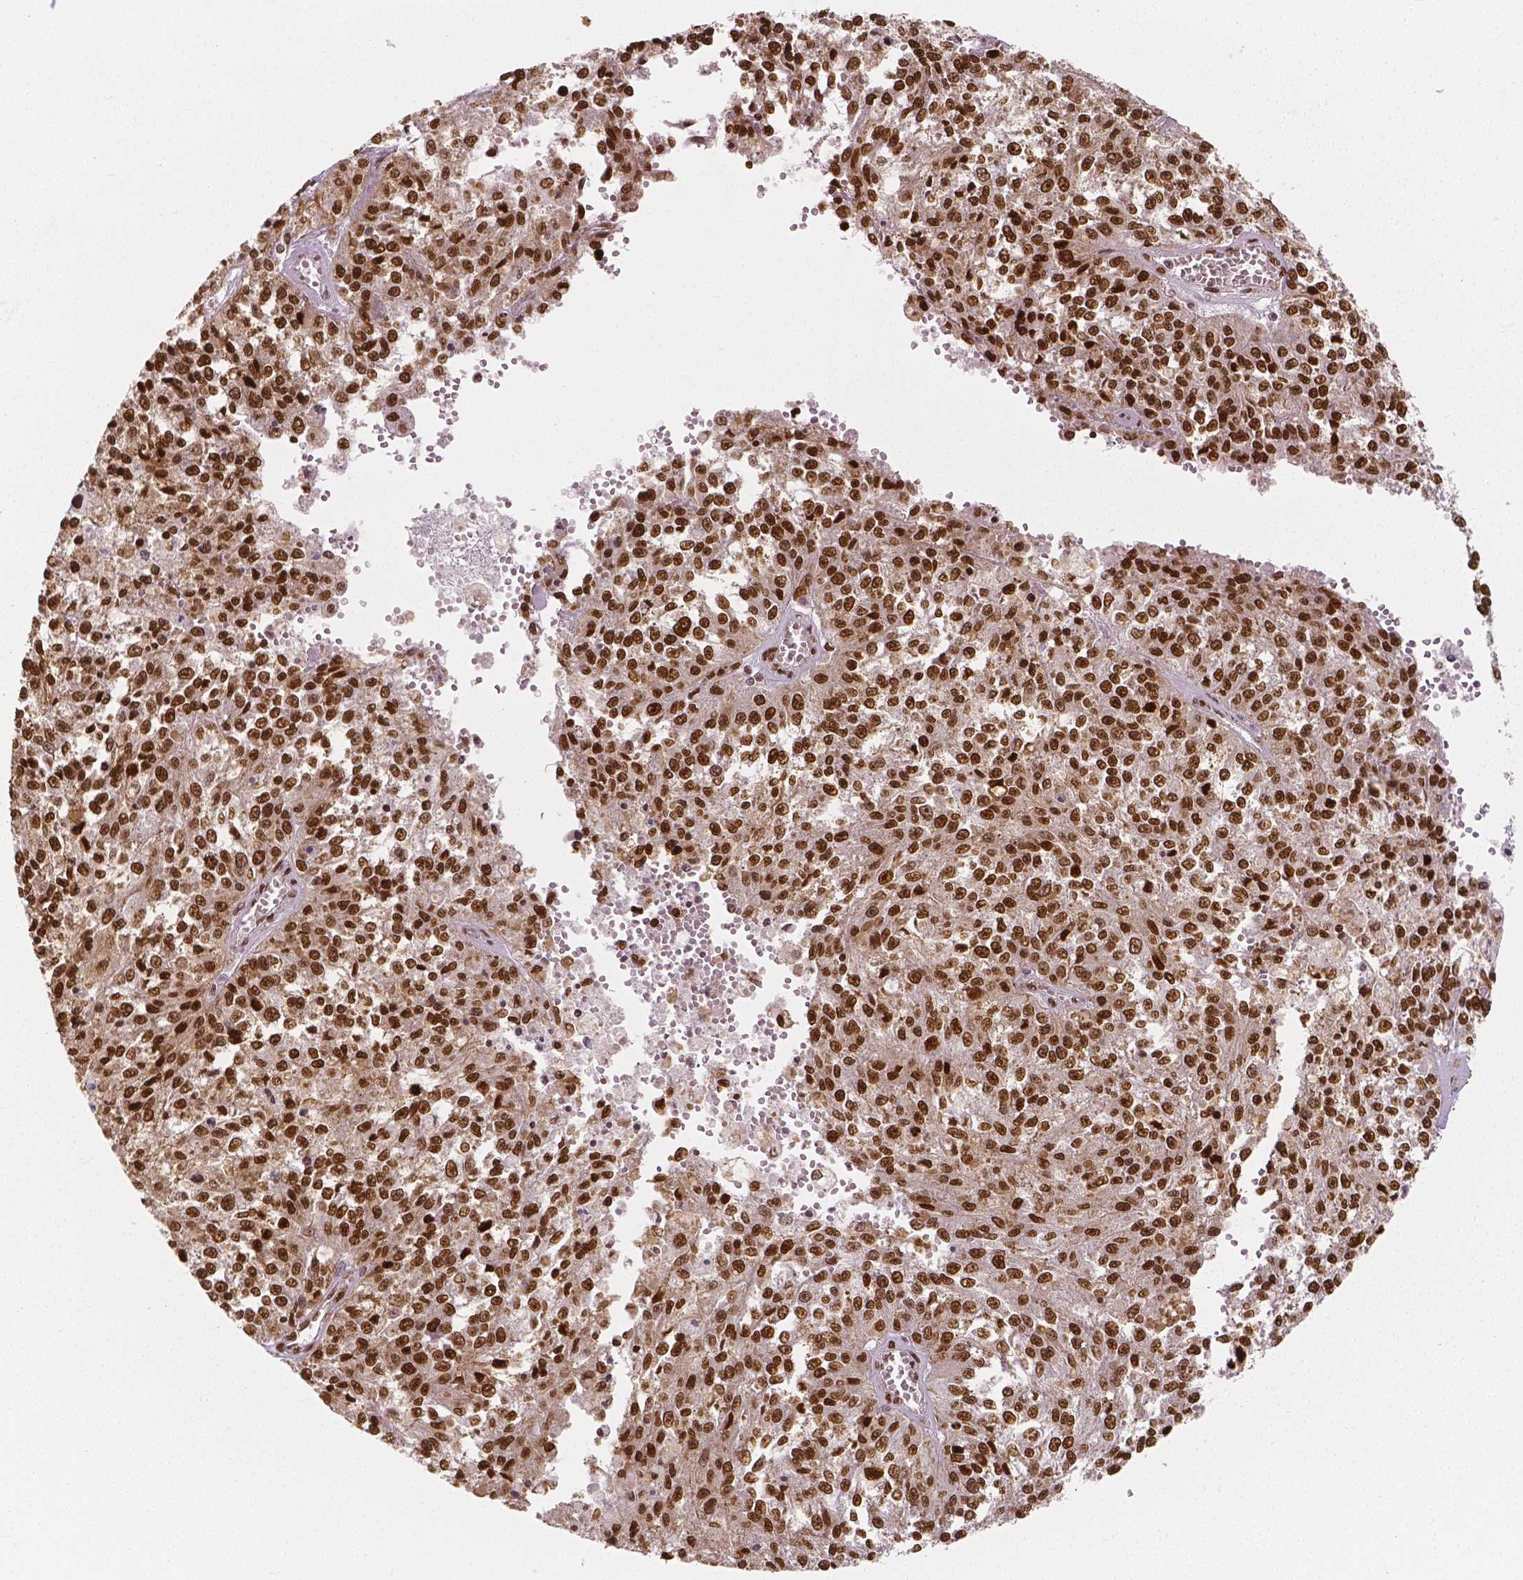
{"staining": {"intensity": "strong", "quantity": ">75%", "location": "nuclear"}, "tissue": "melanoma", "cell_type": "Tumor cells", "image_type": "cancer", "snomed": [{"axis": "morphology", "description": "Malignant melanoma, Metastatic site"}, {"axis": "topography", "description": "Lymph node"}], "caption": "Protein staining of melanoma tissue exhibits strong nuclear staining in approximately >75% of tumor cells. Nuclei are stained in blue.", "gene": "NUCKS1", "patient": {"sex": "female", "age": 64}}